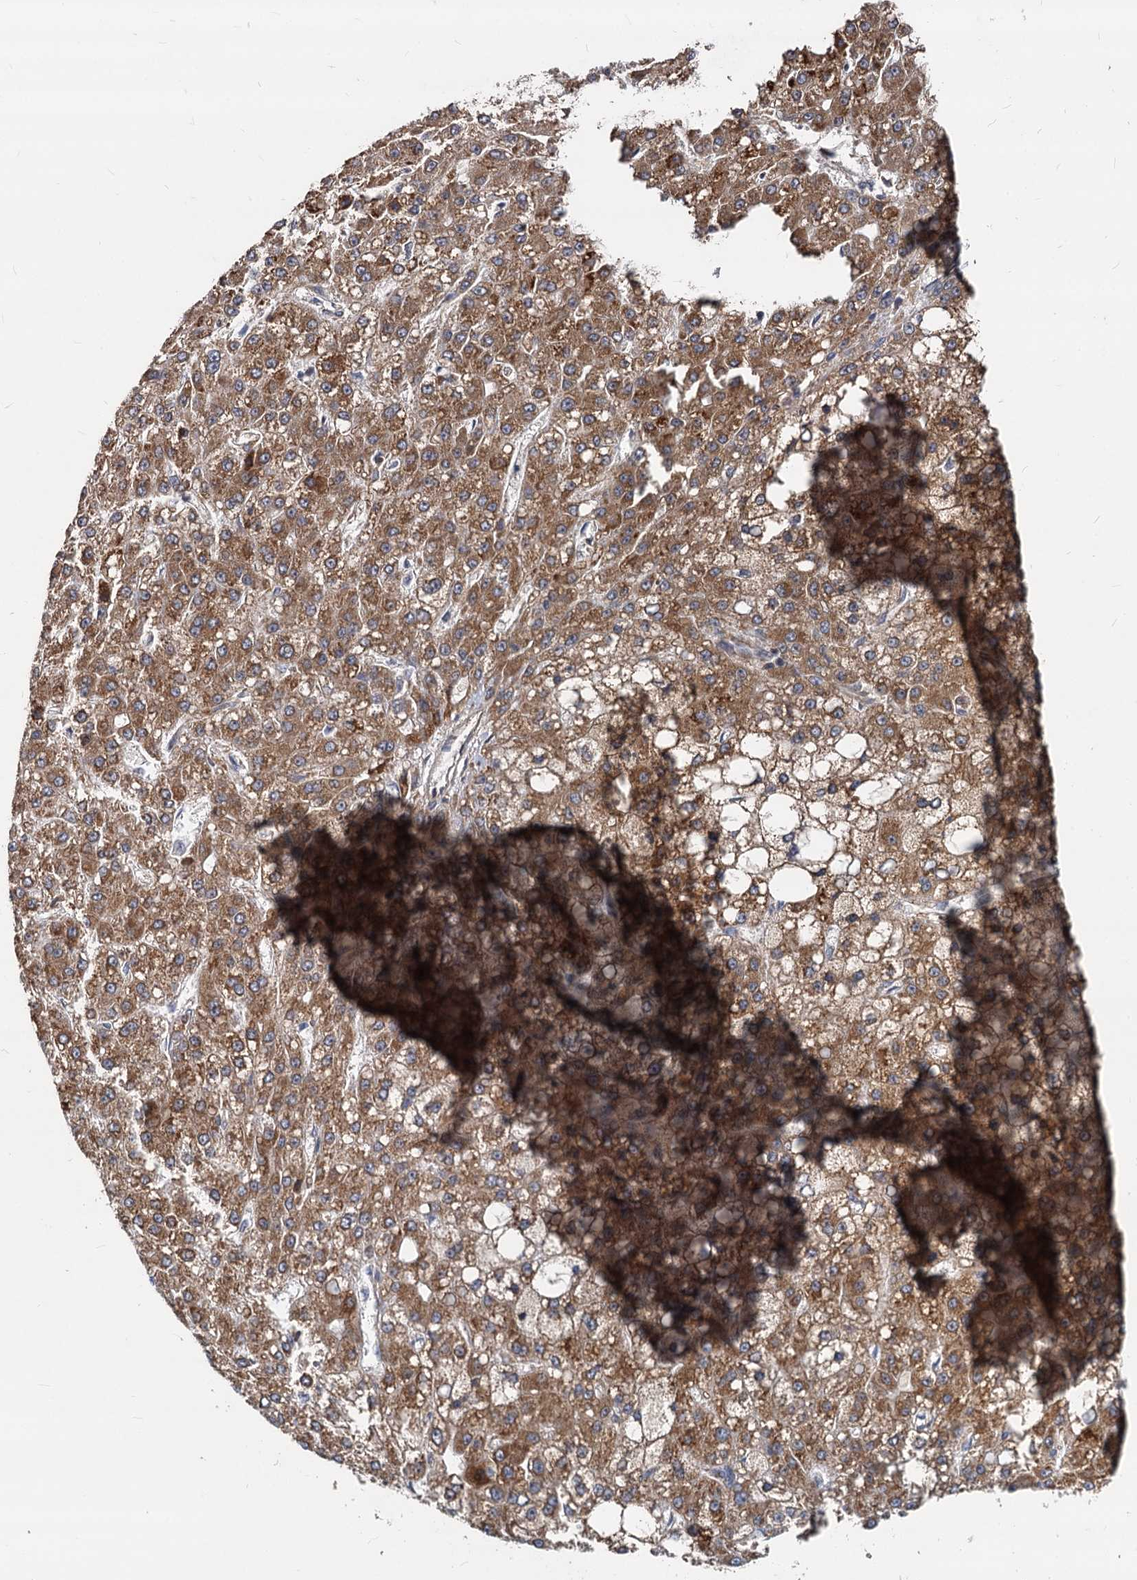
{"staining": {"intensity": "moderate", "quantity": ">75%", "location": "cytoplasmic/membranous"}, "tissue": "liver cancer", "cell_type": "Tumor cells", "image_type": "cancer", "snomed": [{"axis": "morphology", "description": "Carcinoma, Hepatocellular, NOS"}, {"axis": "topography", "description": "Liver"}], "caption": "This histopathology image exhibits liver cancer stained with IHC to label a protein in brown. The cytoplasmic/membranous of tumor cells show moderate positivity for the protein. Nuclei are counter-stained blue.", "gene": "STIM1", "patient": {"sex": "male", "age": 67}}